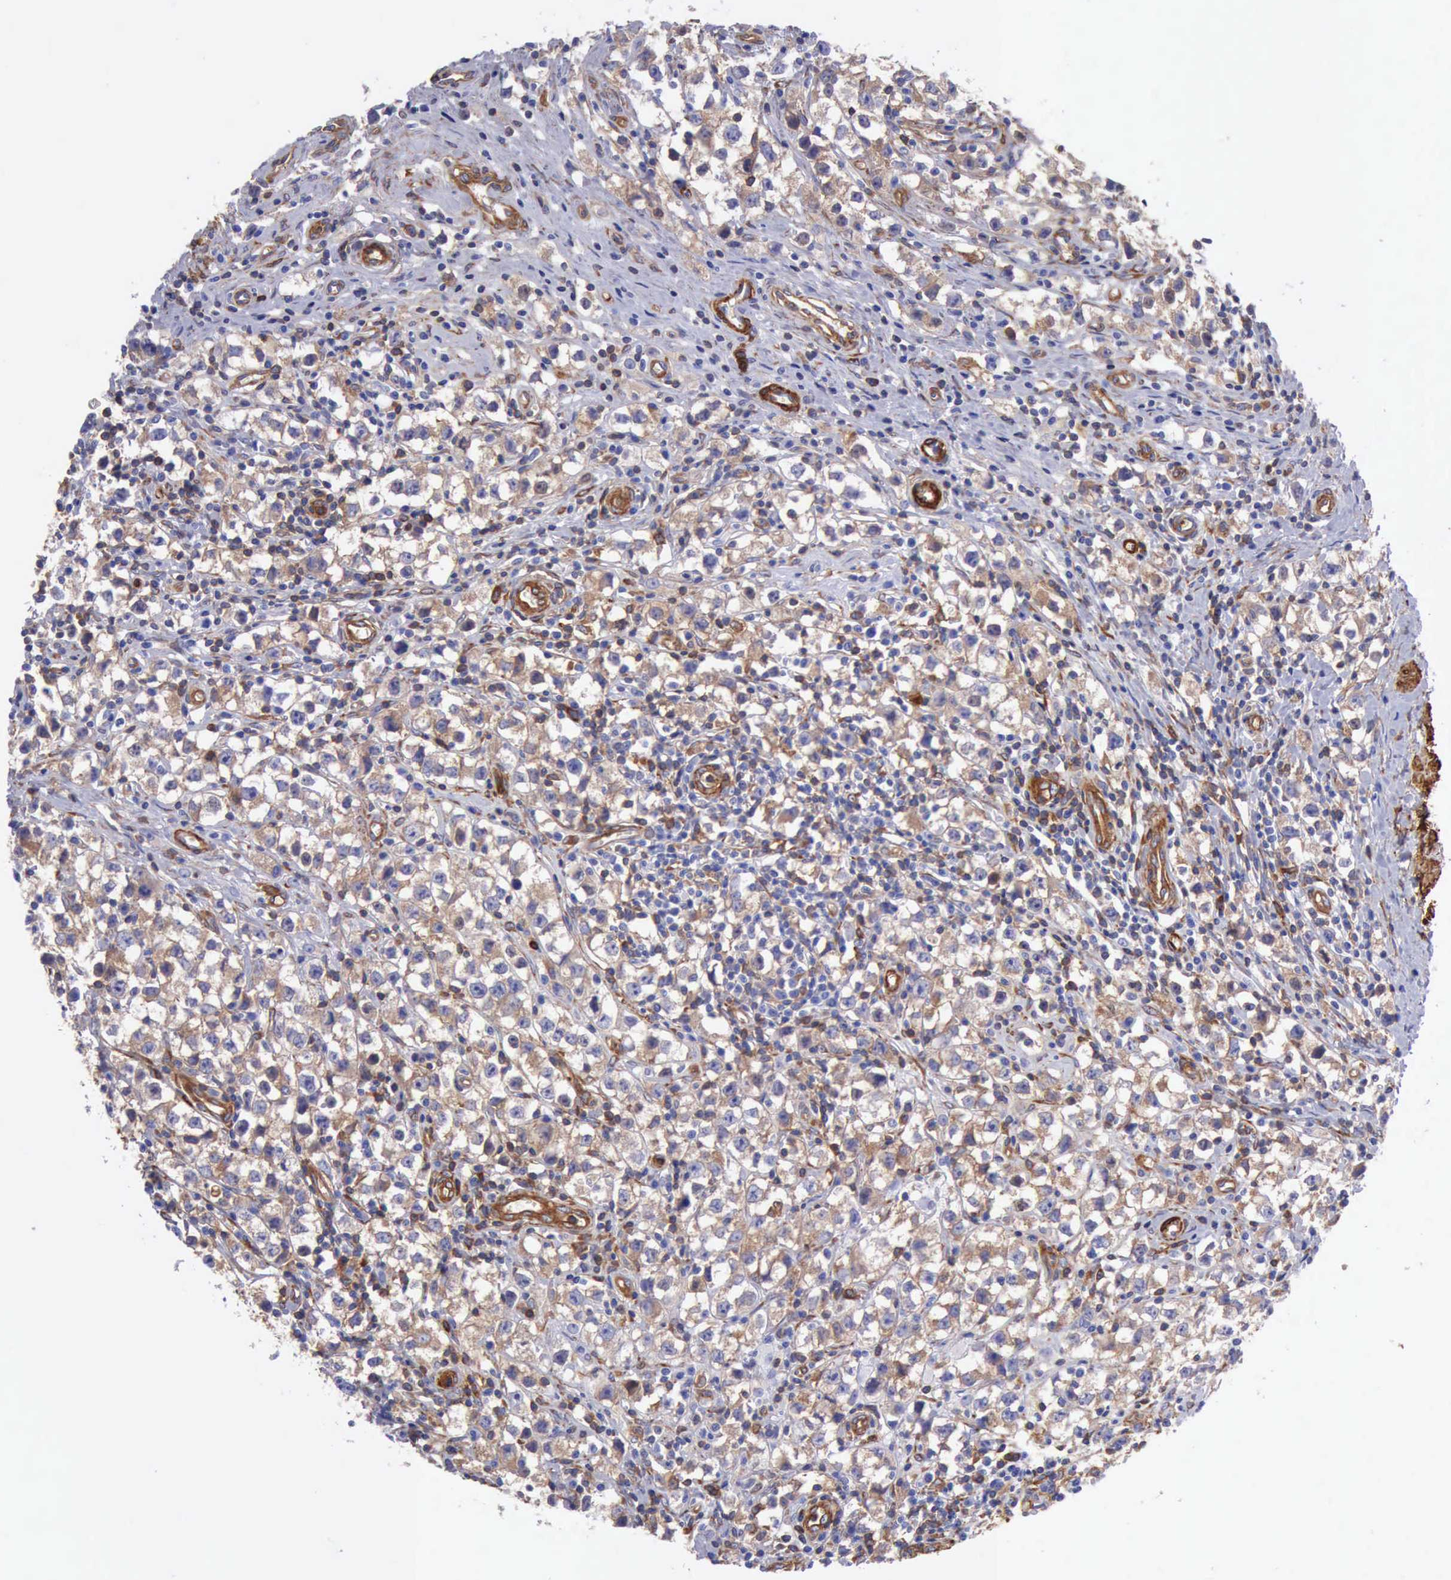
{"staining": {"intensity": "weak", "quantity": ">75%", "location": "cytoplasmic/membranous"}, "tissue": "testis cancer", "cell_type": "Tumor cells", "image_type": "cancer", "snomed": [{"axis": "morphology", "description": "Seminoma, NOS"}, {"axis": "topography", "description": "Testis"}], "caption": "Protein staining by immunohistochemistry (IHC) shows weak cytoplasmic/membranous expression in approximately >75% of tumor cells in testis seminoma. (Brightfield microscopy of DAB IHC at high magnification).", "gene": "FLNA", "patient": {"sex": "male", "age": 35}}